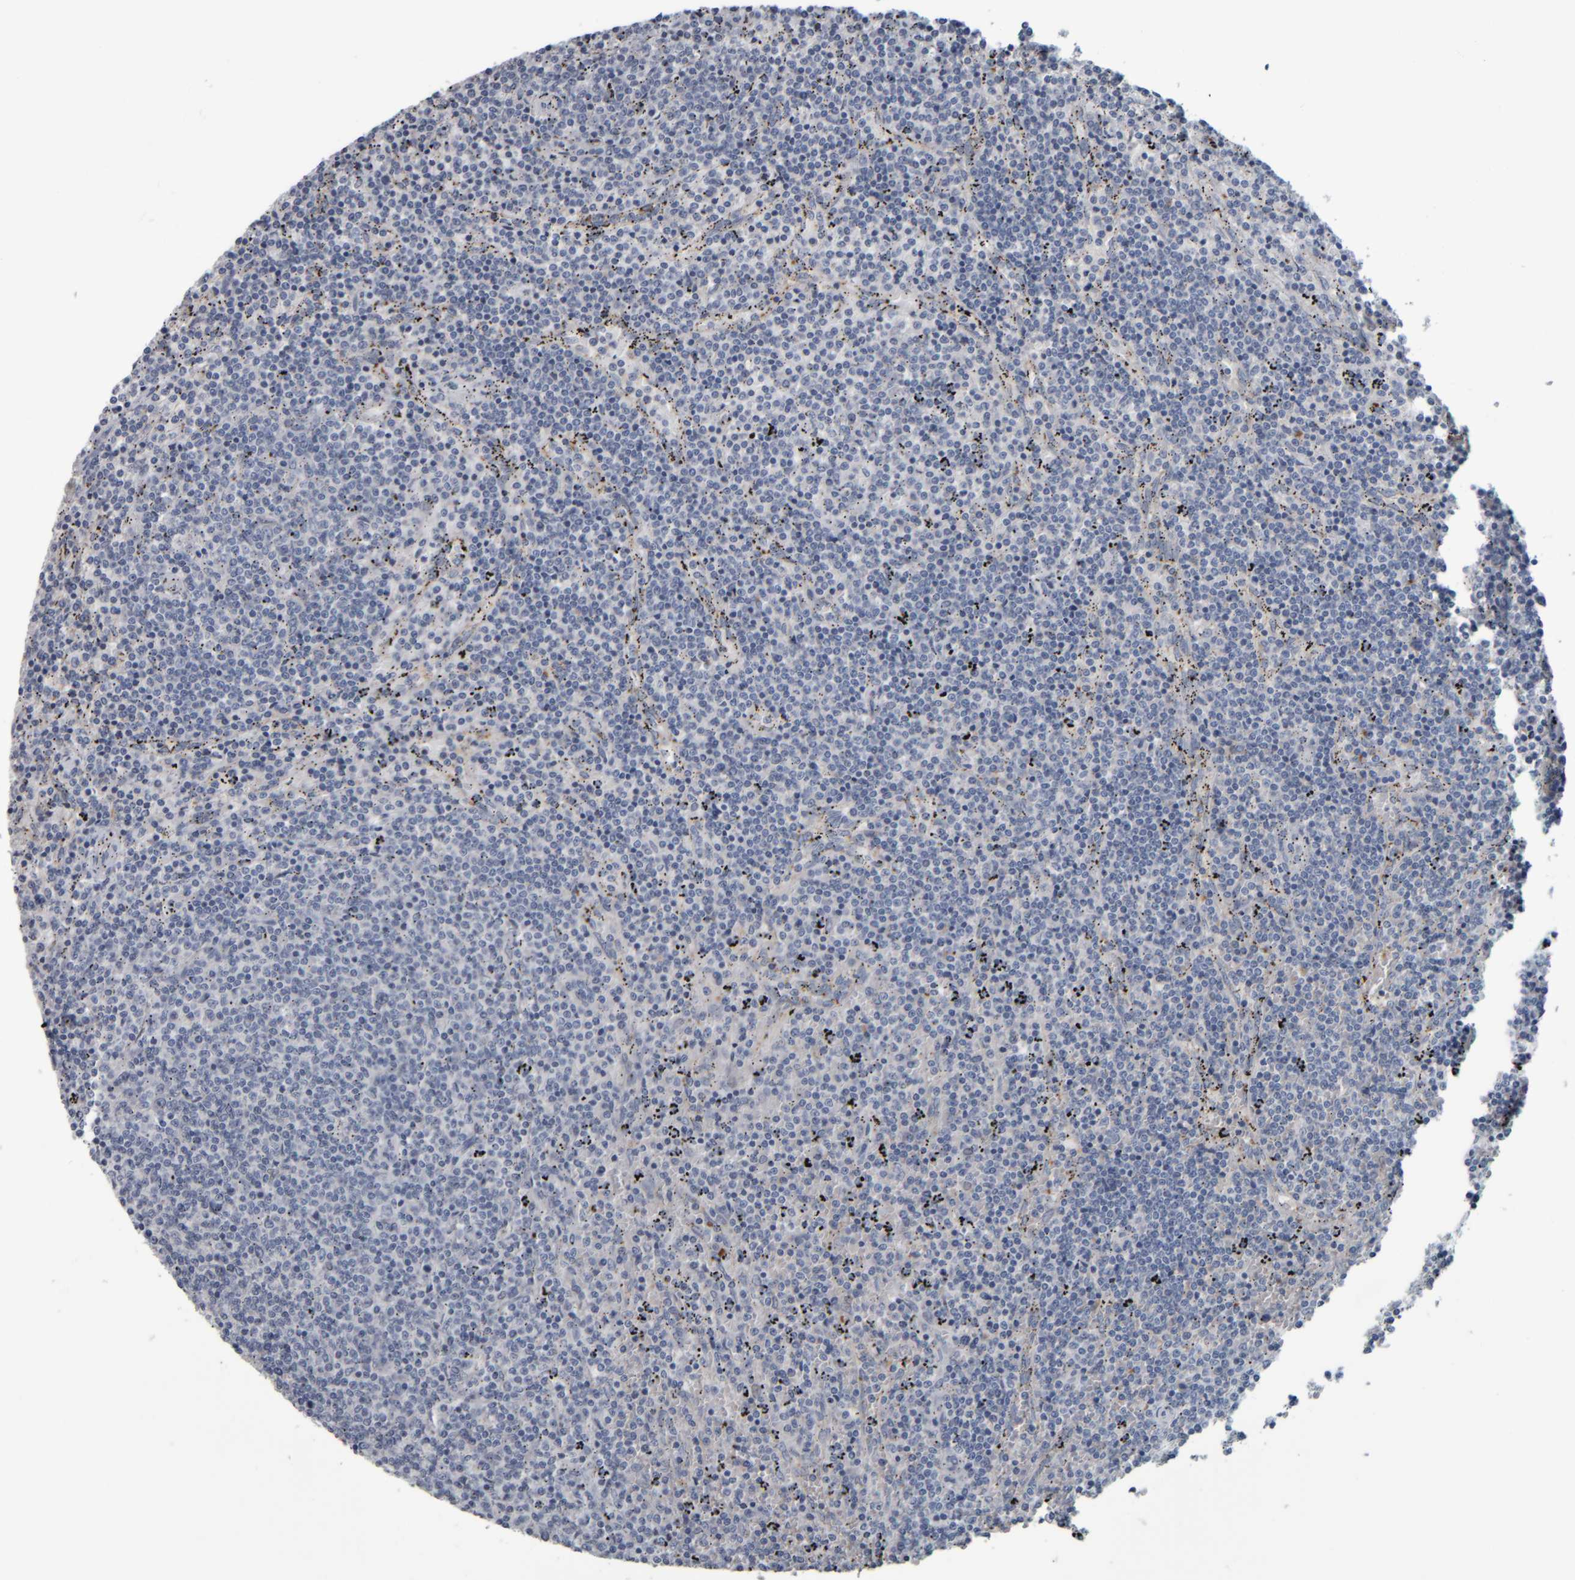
{"staining": {"intensity": "negative", "quantity": "none", "location": "none"}, "tissue": "lymphoma", "cell_type": "Tumor cells", "image_type": "cancer", "snomed": [{"axis": "morphology", "description": "Malignant lymphoma, non-Hodgkin's type, Low grade"}, {"axis": "topography", "description": "Spleen"}], "caption": "A micrograph of human low-grade malignant lymphoma, non-Hodgkin's type is negative for staining in tumor cells.", "gene": "CAVIN4", "patient": {"sex": "female", "age": 50}}